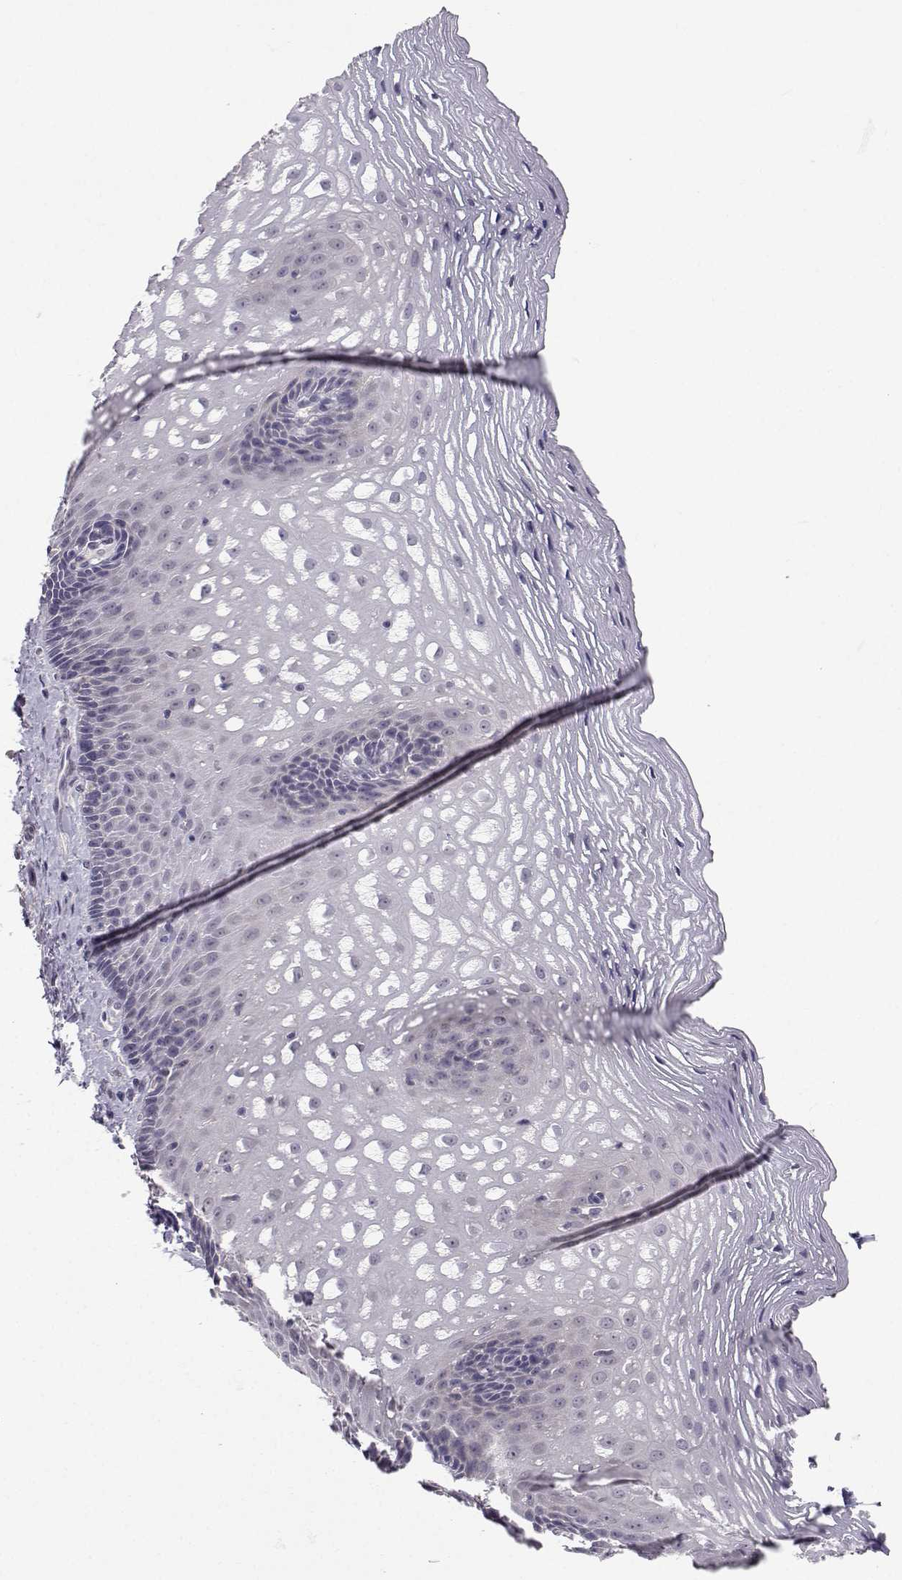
{"staining": {"intensity": "negative", "quantity": "none", "location": "none"}, "tissue": "esophagus", "cell_type": "Squamous epithelial cells", "image_type": "normal", "snomed": [{"axis": "morphology", "description": "Normal tissue, NOS"}, {"axis": "topography", "description": "Esophagus"}], "caption": "Immunohistochemical staining of unremarkable human esophagus shows no significant staining in squamous epithelial cells.", "gene": "SLC6A3", "patient": {"sex": "male", "age": 76}}